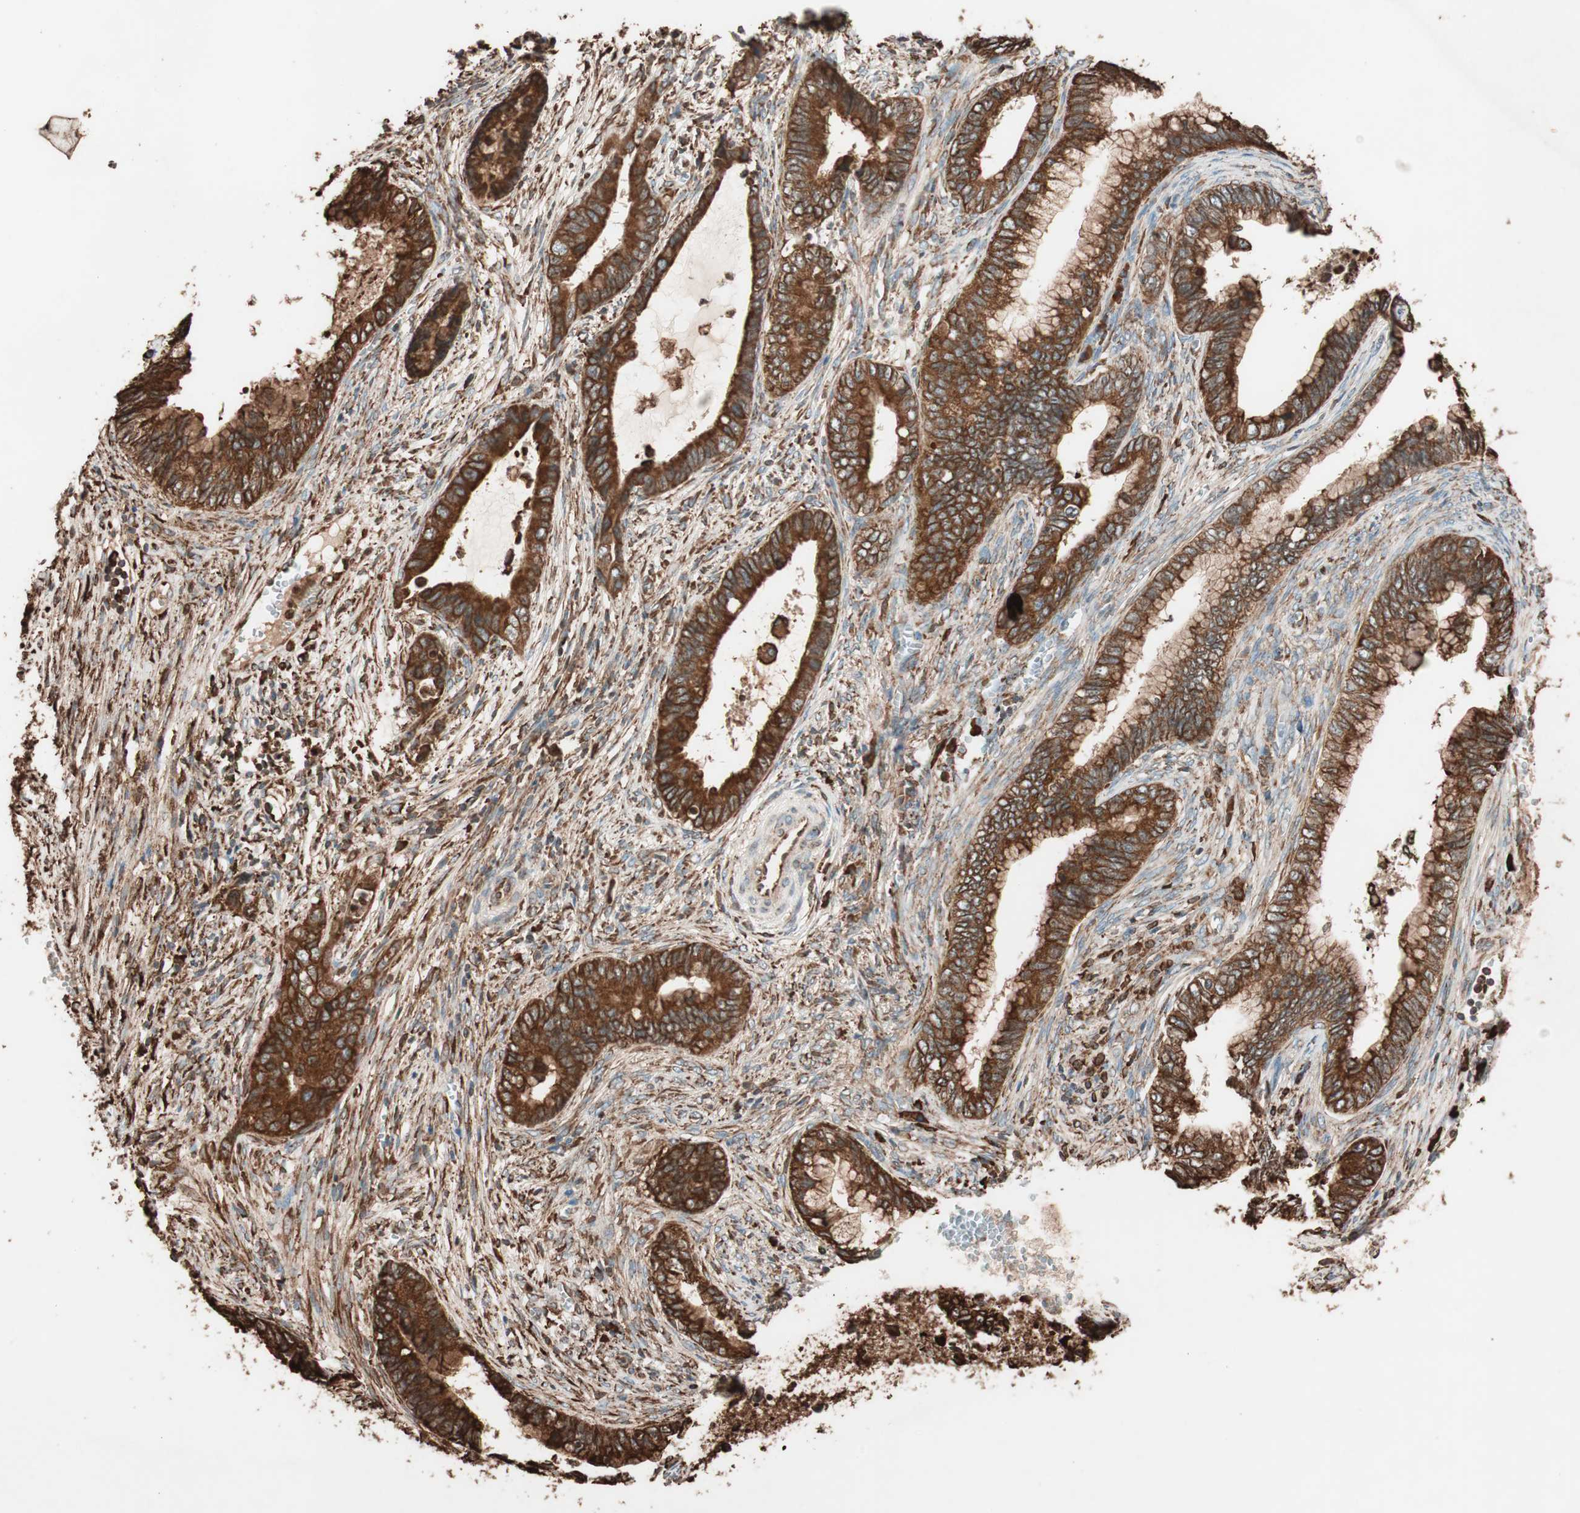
{"staining": {"intensity": "strong", "quantity": ">75%", "location": "cytoplasmic/membranous"}, "tissue": "cervical cancer", "cell_type": "Tumor cells", "image_type": "cancer", "snomed": [{"axis": "morphology", "description": "Adenocarcinoma, NOS"}, {"axis": "topography", "description": "Cervix"}], "caption": "Adenocarcinoma (cervical) was stained to show a protein in brown. There is high levels of strong cytoplasmic/membranous positivity in about >75% of tumor cells.", "gene": "VEGFA", "patient": {"sex": "female", "age": 44}}